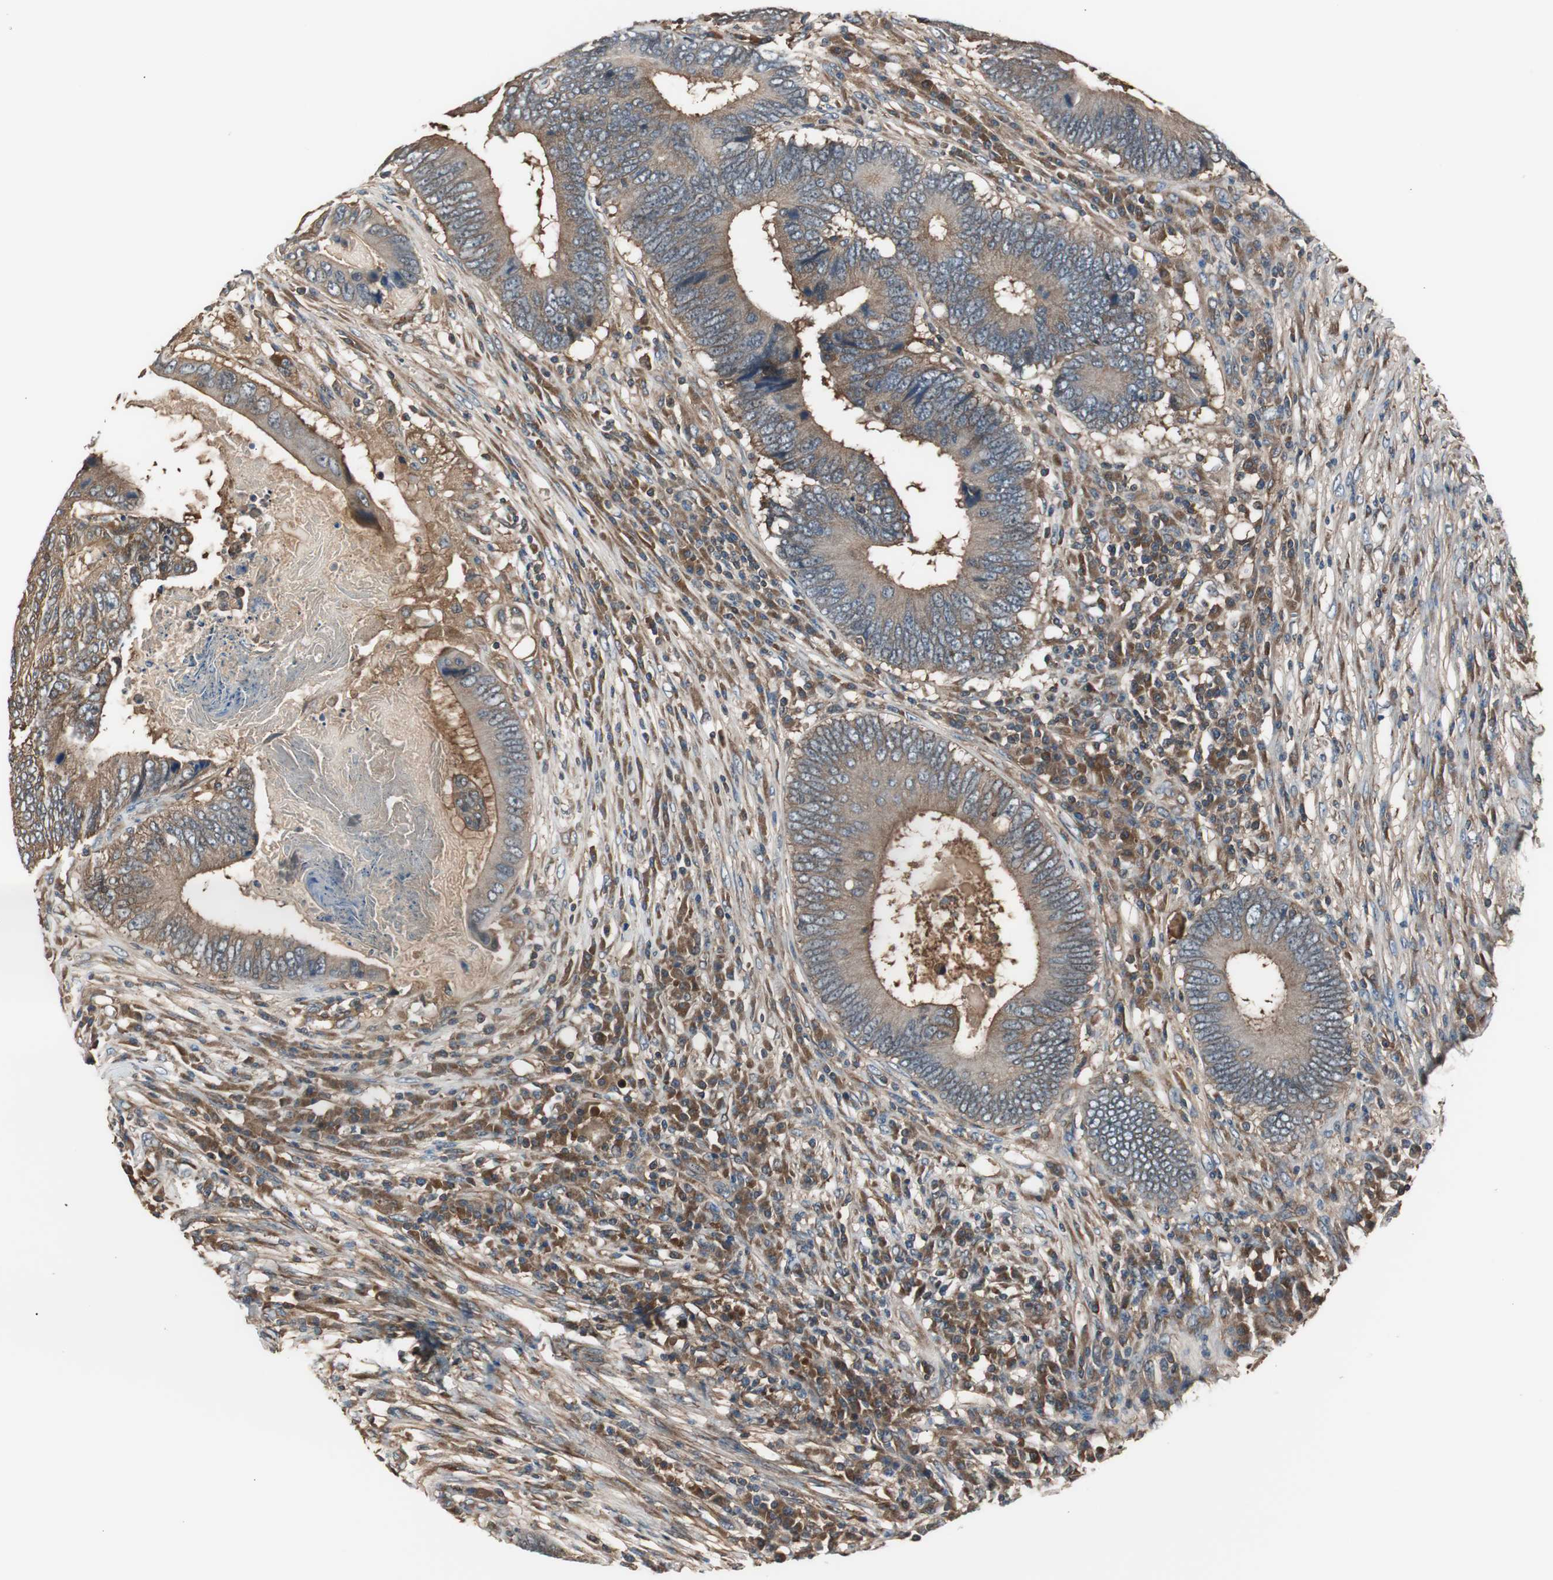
{"staining": {"intensity": "moderate", "quantity": "25%-75%", "location": "cytoplasmic/membranous"}, "tissue": "colorectal cancer", "cell_type": "Tumor cells", "image_type": "cancer", "snomed": [{"axis": "morphology", "description": "Adenocarcinoma, NOS"}, {"axis": "topography", "description": "Colon"}], "caption": "Moderate cytoplasmic/membranous expression is identified in about 25%-75% of tumor cells in adenocarcinoma (colorectal).", "gene": "CAPNS1", "patient": {"sex": "female", "age": 78}}